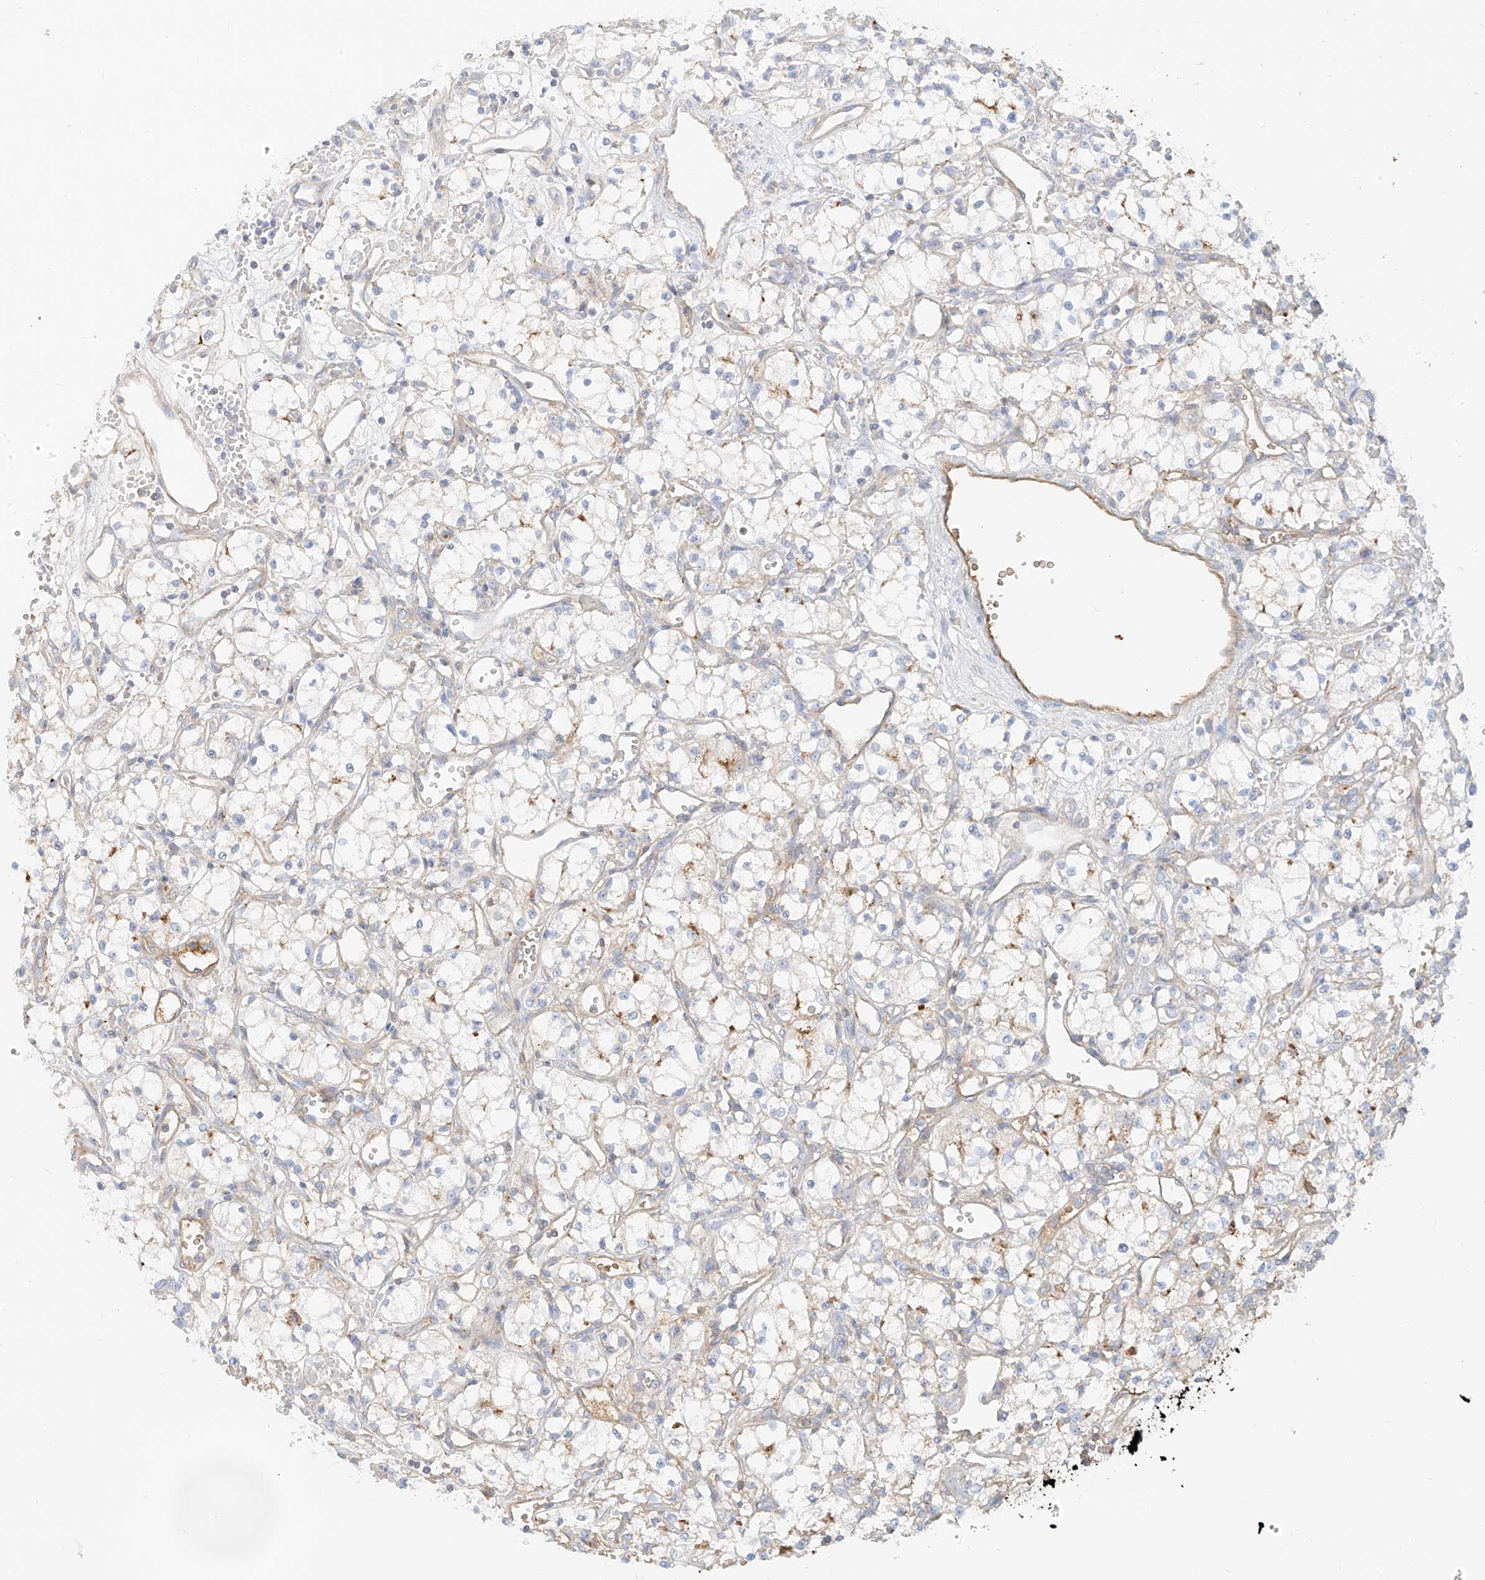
{"staining": {"intensity": "negative", "quantity": "none", "location": "none"}, "tissue": "renal cancer", "cell_type": "Tumor cells", "image_type": "cancer", "snomed": [{"axis": "morphology", "description": "Adenocarcinoma, NOS"}, {"axis": "topography", "description": "Kidney"}], "caption": "A photomicrograph of human renal adenocarcinoma is negative for staining in tumor cells. (DAB immunohistochemistry with hematoxylin counter stain).", "gene": "OCSTAMP", "patient": {"sex": "male", "age": 59}}